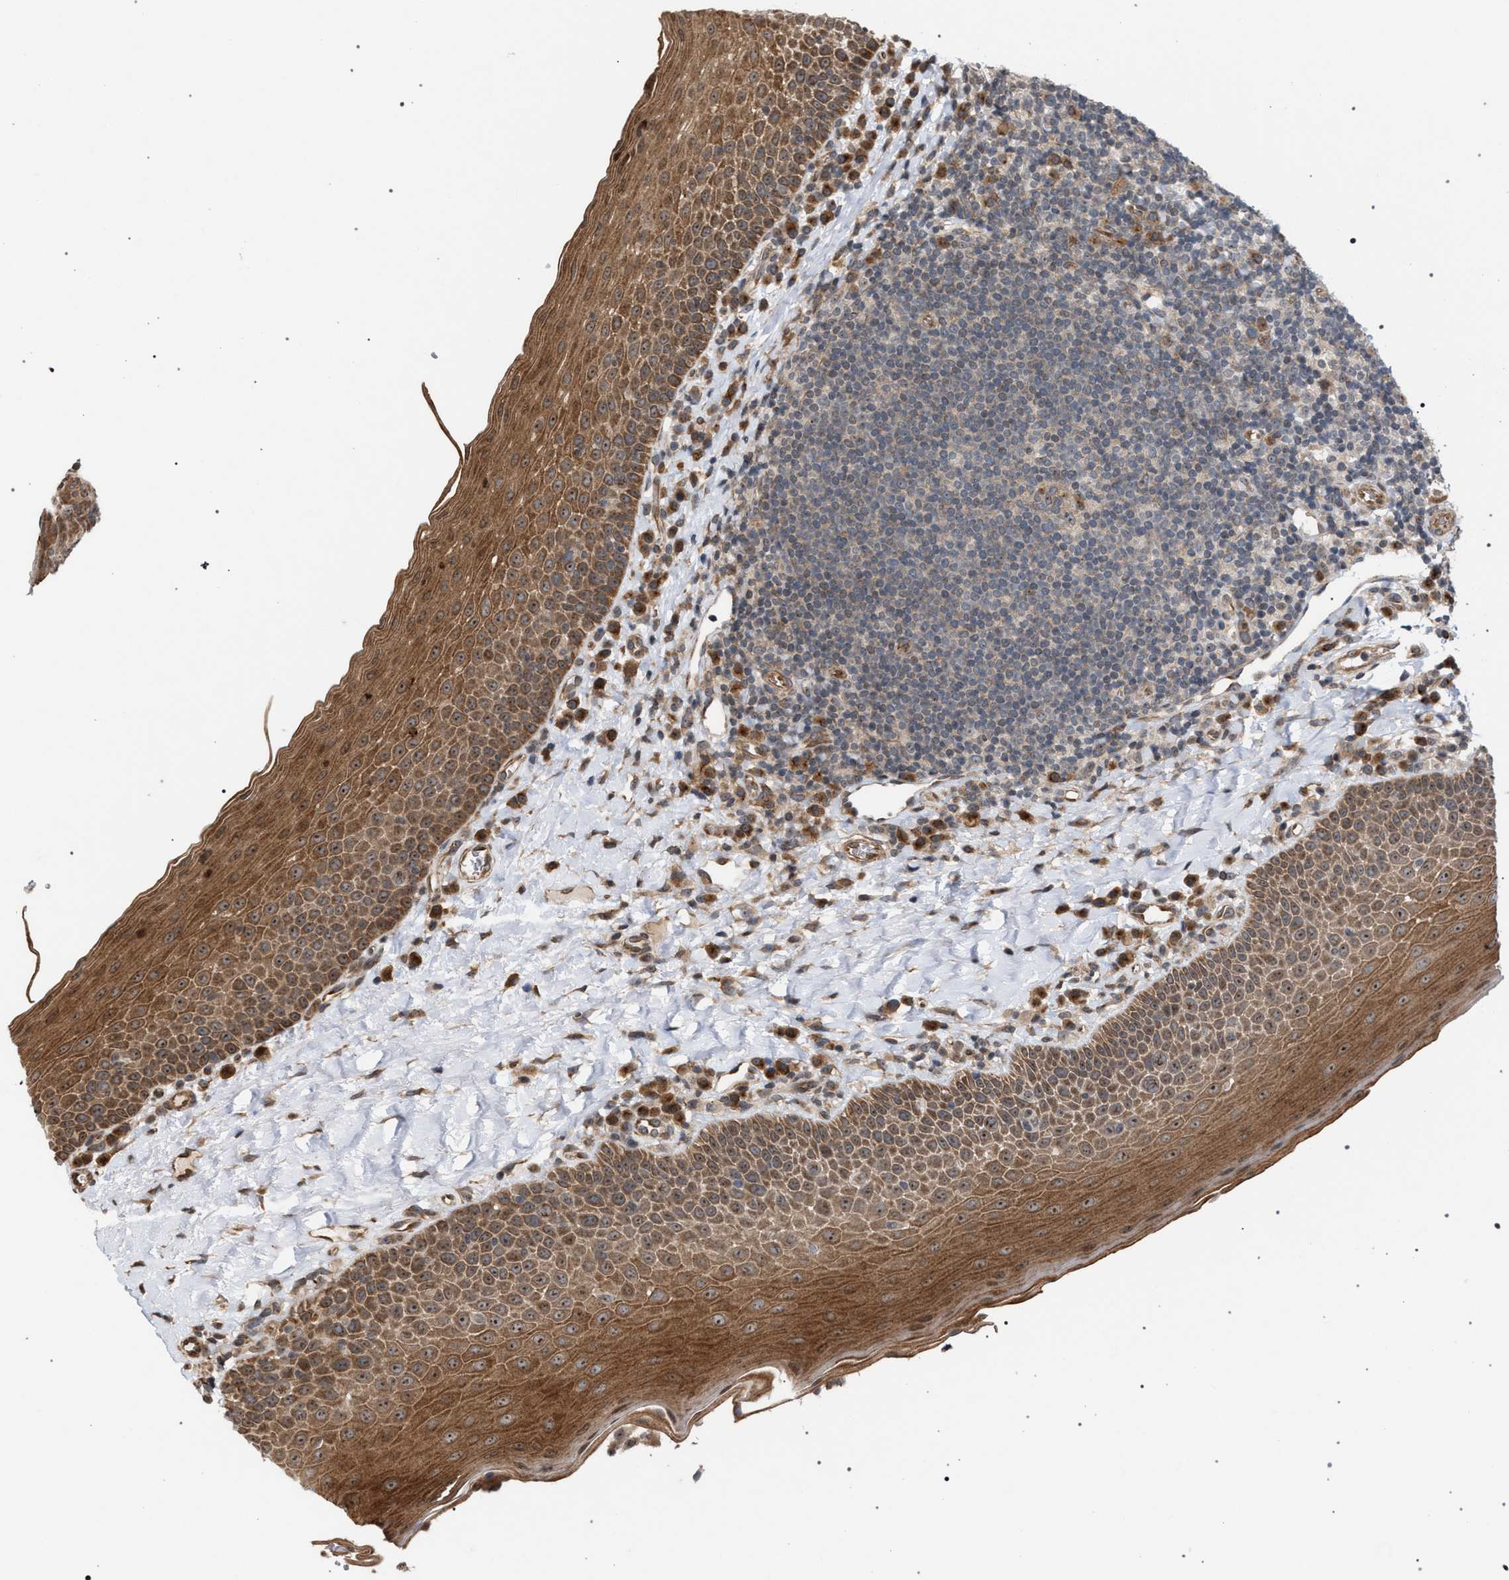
{"staining": {"intensity": "moderate", "quantity": "<25%", "location": "cytoplasmic/membranous"}, "tissue": "tonsil", "cell_type": "Germinal center cells", "image_type": "normal", "snomed": [{"axis": "morphology", "description": "Normal tissue, NOS"}, {"axis": "topography", "description": "Tonsil"}], "caption": "Moderate cytoplasmic/membranous protein expression is present in about <25% of germinal center cells in tonsil.", "gene": "IRAK4", "patient": {"sex": "male", "age": 17}}